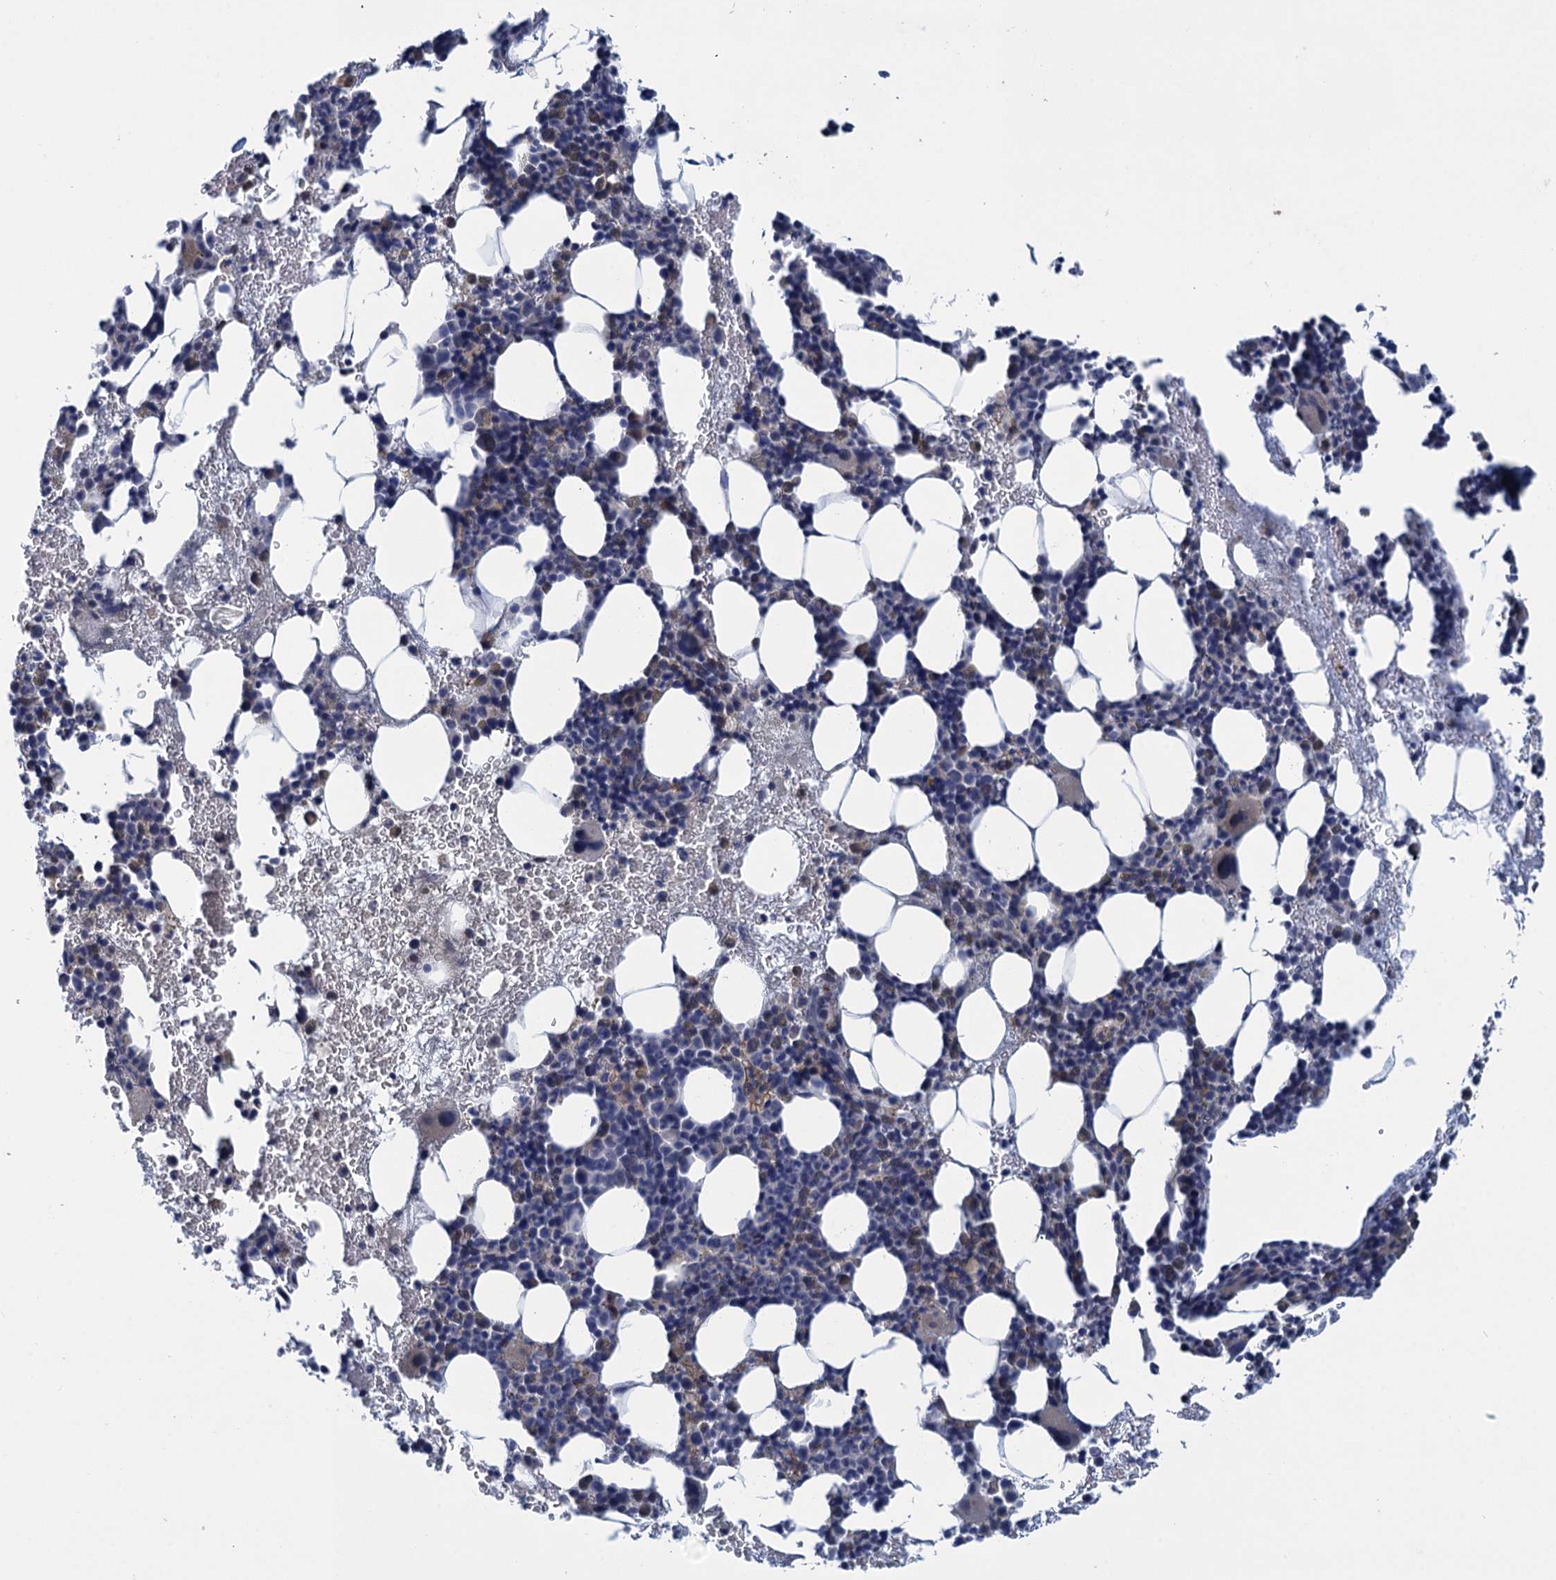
{"staining": {"intensity": "weak", "quantity": "25%-75%", "location": "cytoplasmic/membranous"}, "tissue": "bone marrow", "cell_type": "Hematopoietic cells", "image_type": "normal", "snomed": [{"axis": "morphology", "description": "Normal tissue, NOS"}, {"axis": "topography", "description": "Bone marrow"}], "caption": "Human bone marrow stained with a brown dye shows weak cytoplasmic/membranous positive expression in approximately 25%-75% of hematopoietic cells.", "gene": "SCEL", "patient": {"sex": "female", "age": 37}}